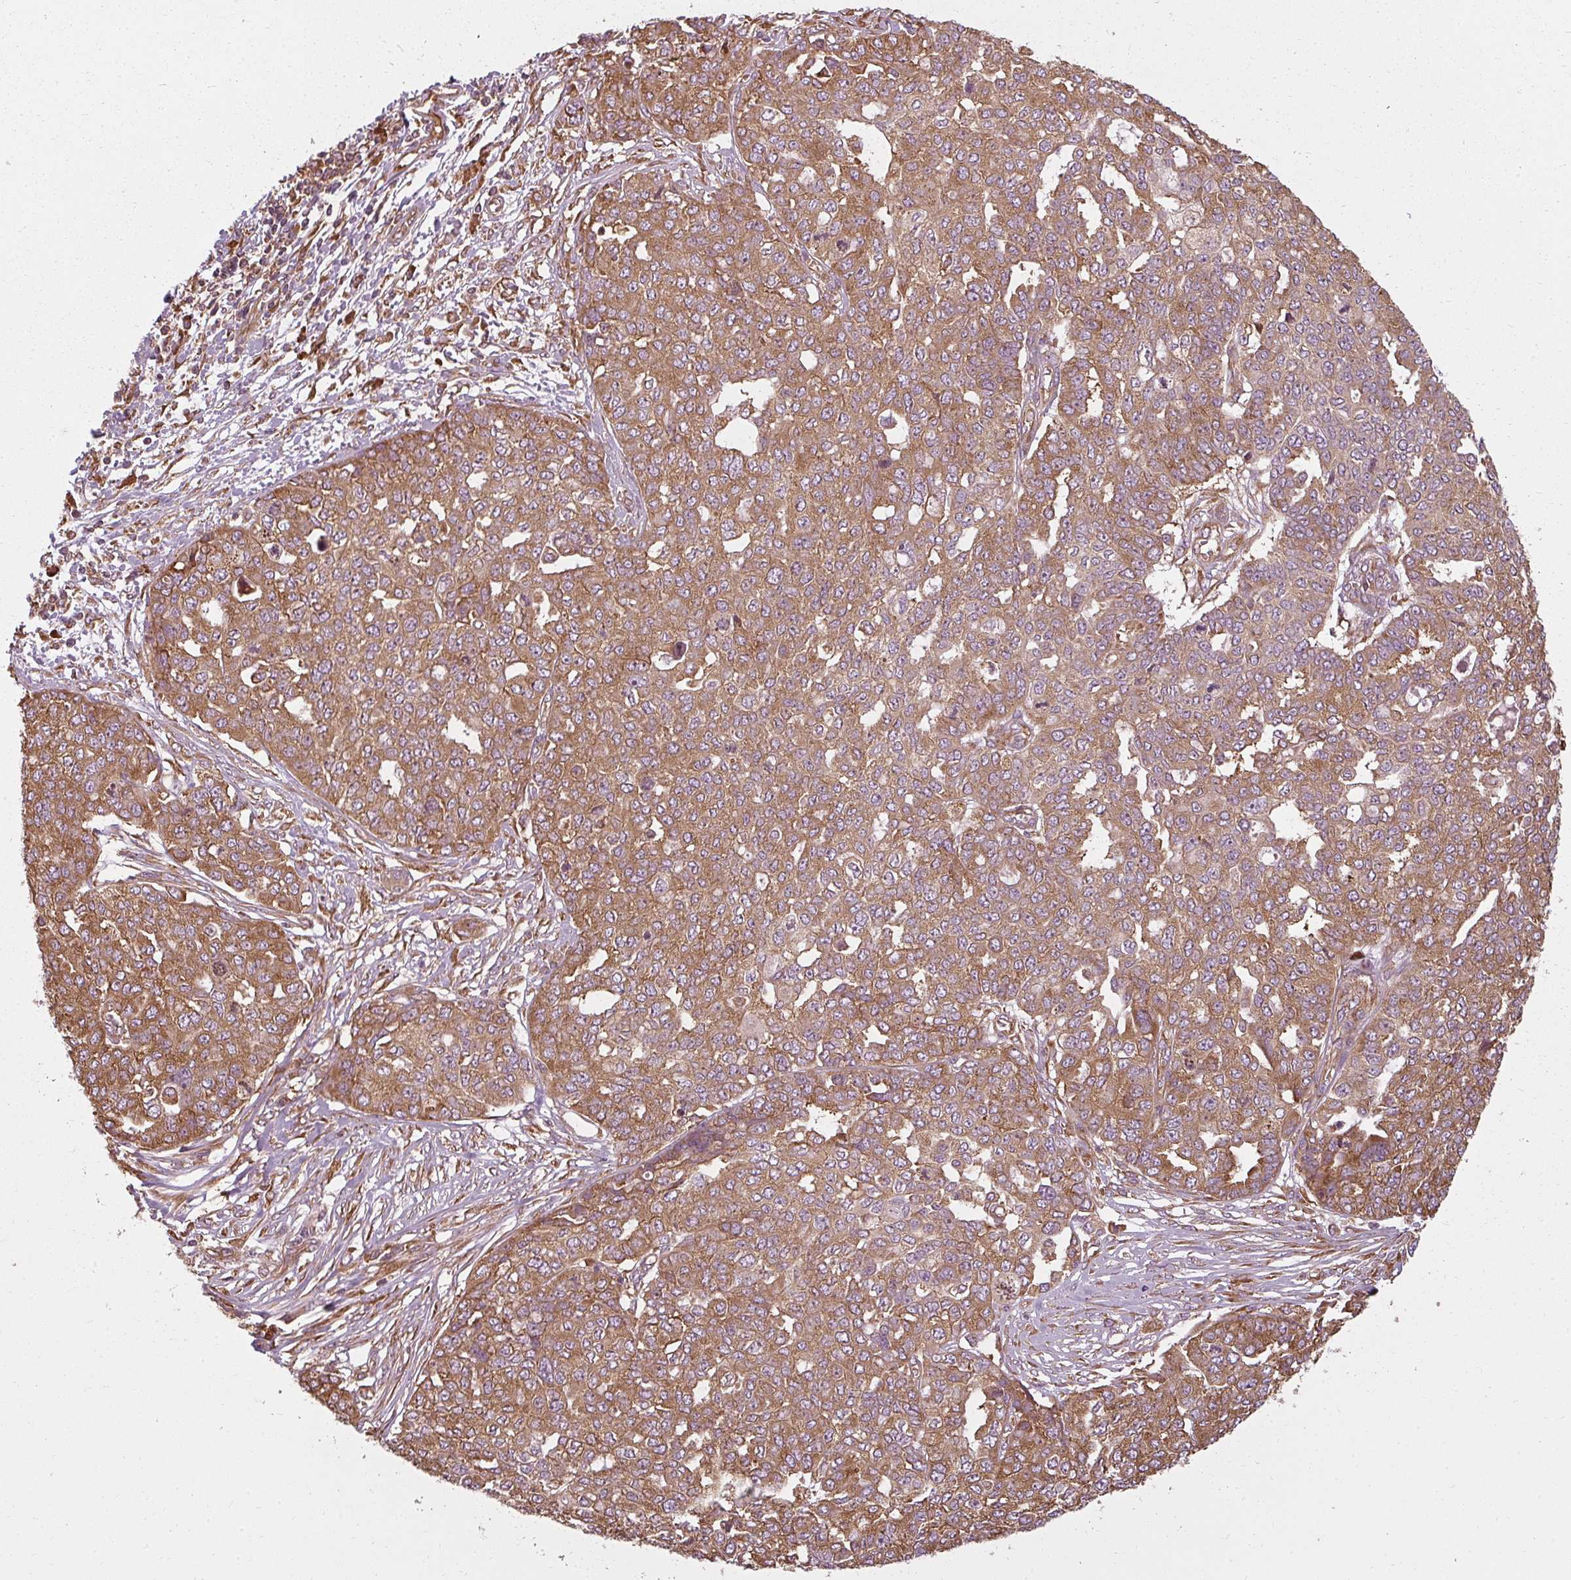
{"staining": {"intensity": "strong", "quantity": ">75%", "location": "cytoplasmic/membranous"}, "tissue": "ovarian cancer", "cell_type": "Tumor cells", "image_type": "cancer", "snomed": [{"axis": "morphology", "description": "Cystadenocarcinoma, serous, NOS"}, {"axis": "topography", "description": "Soft tissue"}, {"axis": "topography", "description": "Ovary"}], "caption": "Ovarian serous cystadenocarcinoma tissue reveals strong cytoplasmic/membranous staining in about >75% of tumor cells, visualized by immunohistochemistry. (Brightfield microscopy of DAB IHC at high magnification).", "gene": "RPL24", "patient": {"sex": "female", "age": 57}}